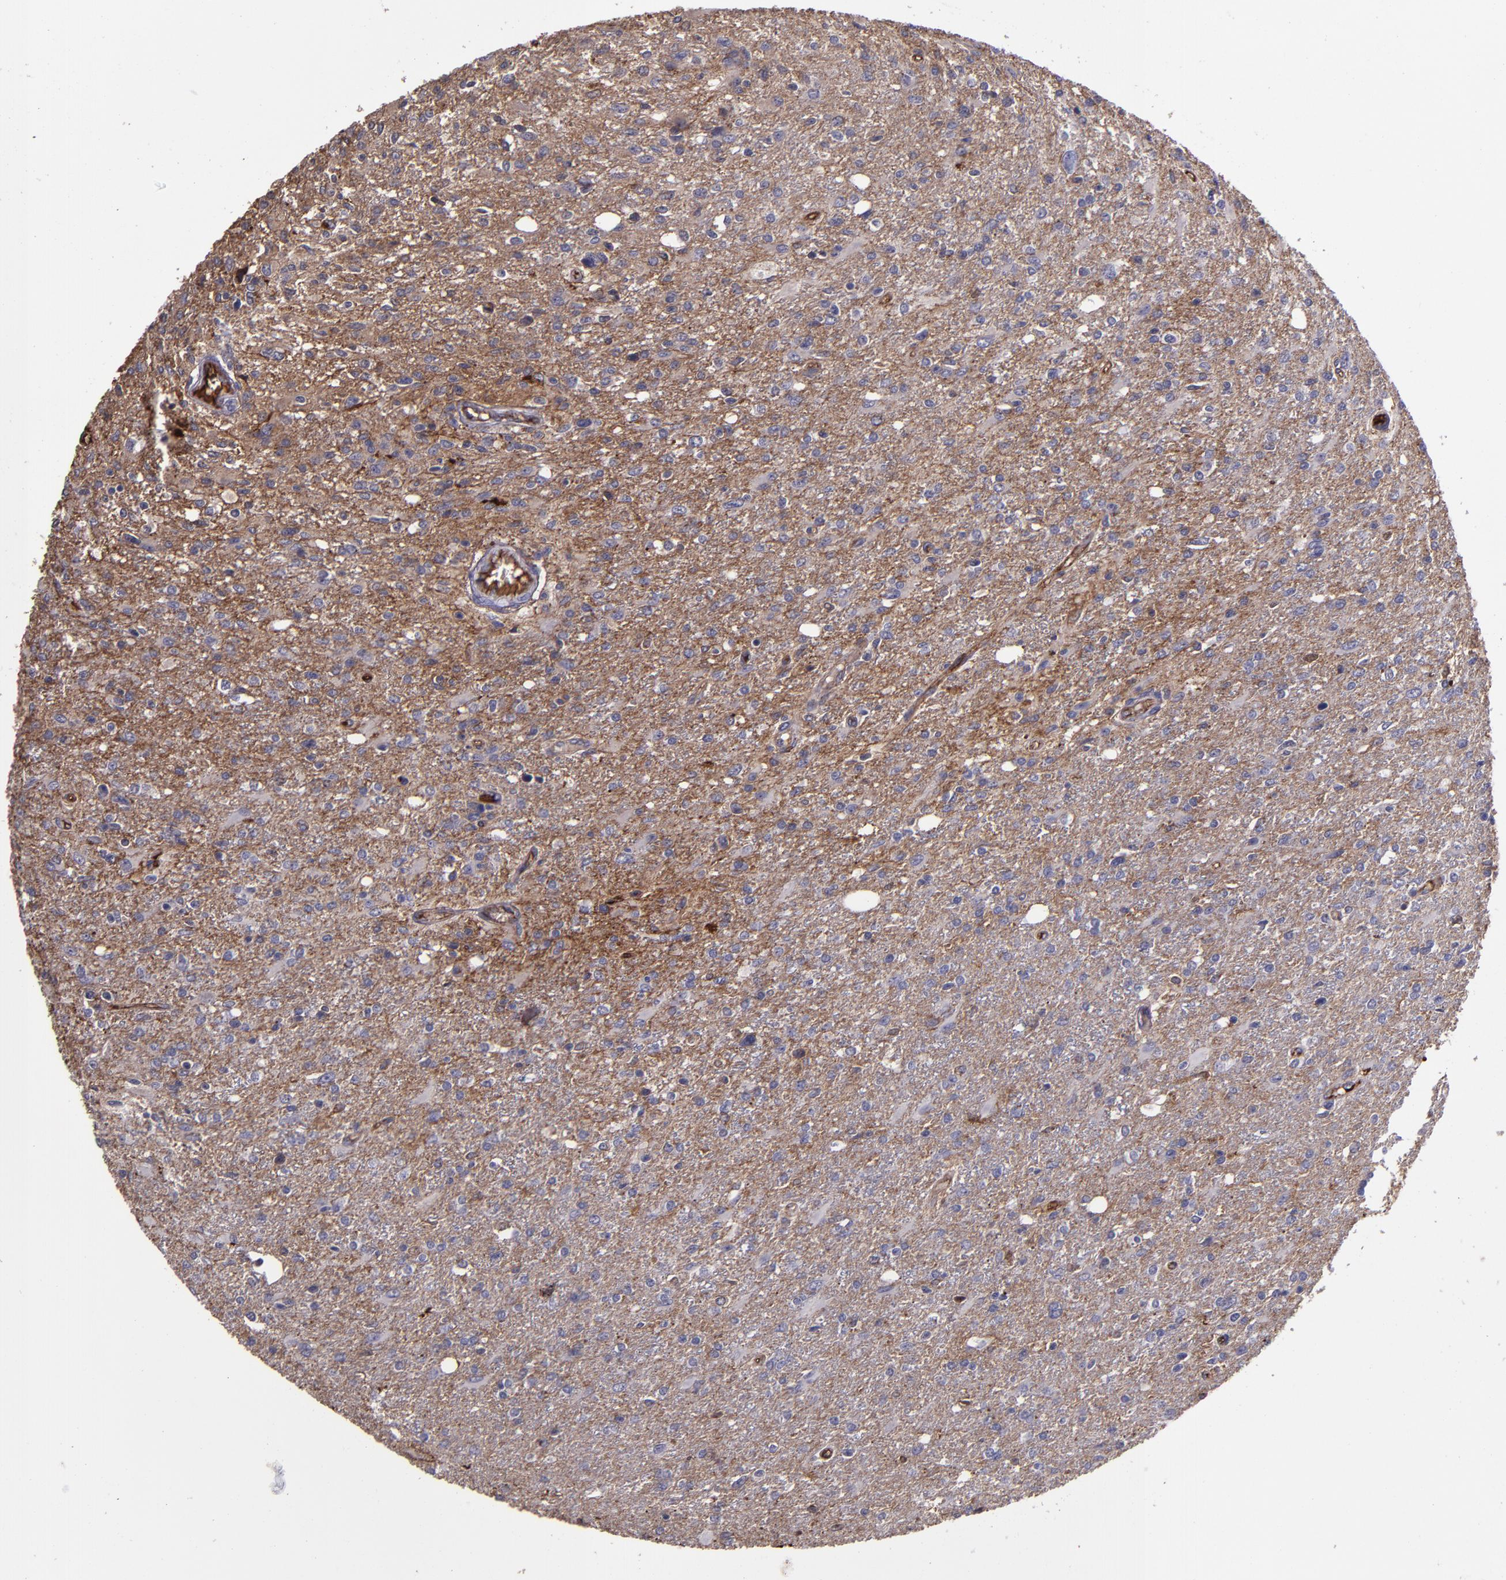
{"staining": {"intensity": "negative", "quantity": "none", "location": "none"}, "tissue": "glioma", "cell_type": "Tumor cells", "image_type": "cancer", "snomed": [{"axis": "morphology", "description": "Glioma, malignant, High grade"}, {"axis": "topography", "description": "Cerebral cortex"}], "caption": "This histopathology image is of glioma stained with IHC to label a protein in brown with the nuclei are counter-stained blue. There is no staining in tumor cells. (DAB IHC with hematoxylin counter stain).", "gene": "A2M", "patient": {"sex": "male", "age": 76}}